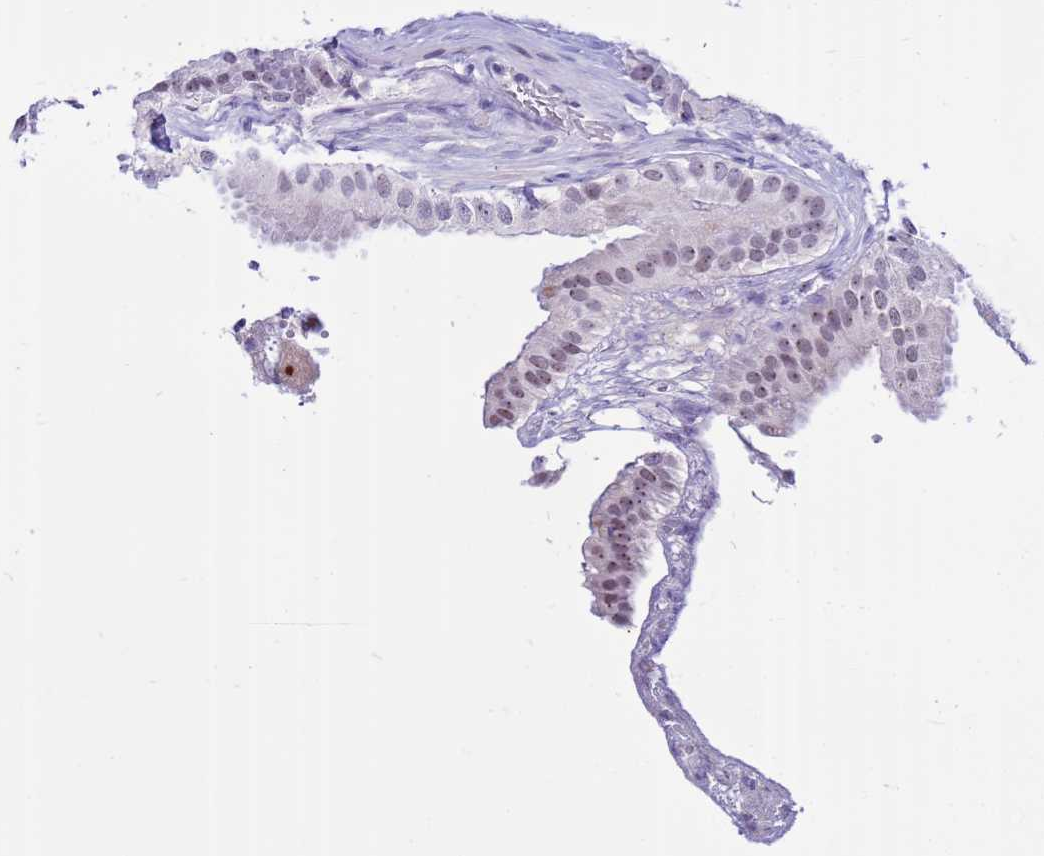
{"staining": {"intensity": "moderate", "quantity": ">75%", "location": "nuclear"}, "tissue": "gallbladder", "cell_type": "Glandular cells", "image_type": "normal", "snomed": [{"axis": "morphology", "description": "Normal tissue, NOS"}, {"axis": "topography", "description": "Gallbladder"}], "caption": "There is medium levels of moderate nuclear staining in glandular cells of unremarkable gallbladder, as demonstrated by immunohistochemical staining (brown color).", "gene": "DMRTC2", "patient": {"sex": "female", "age": 61}}